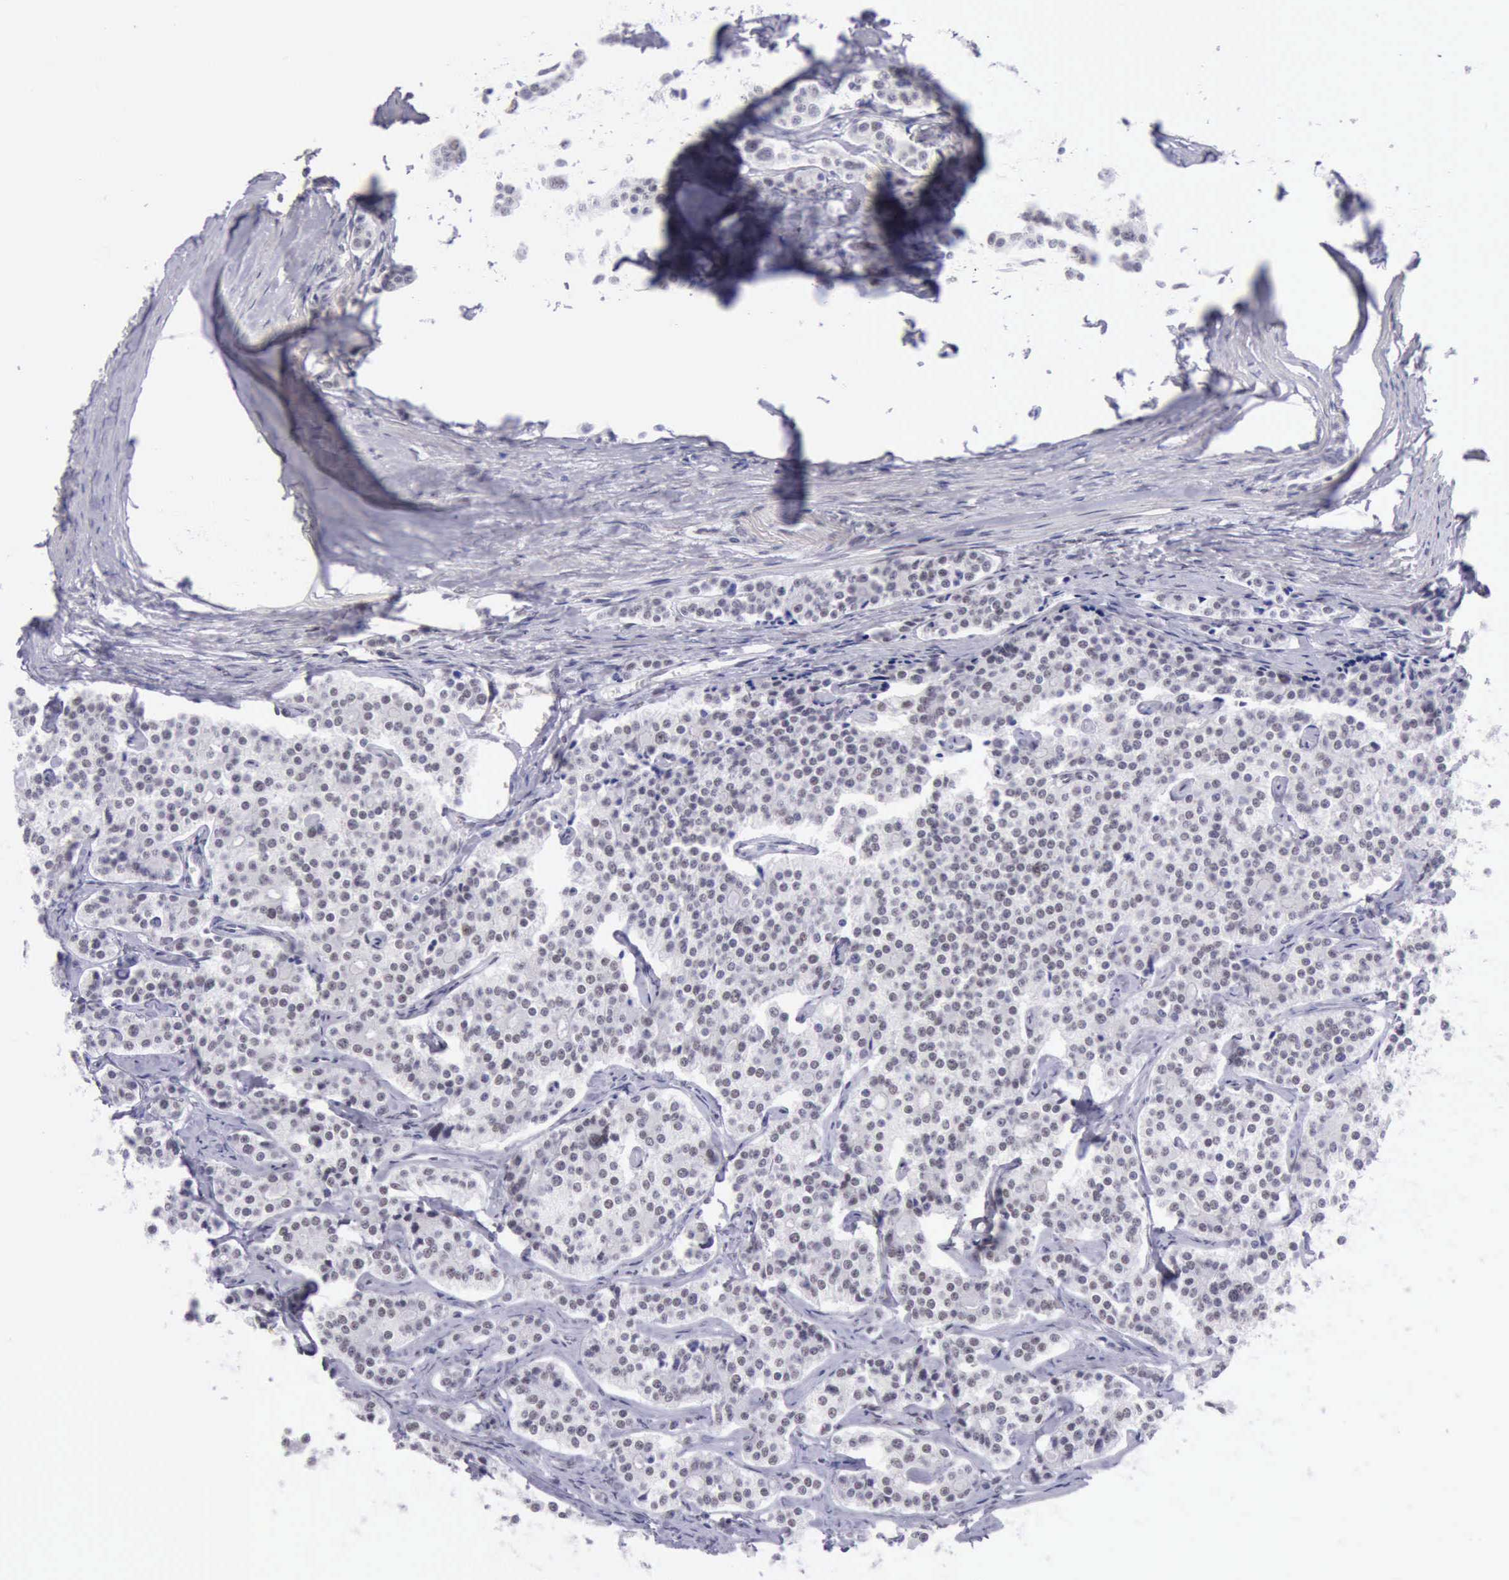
{"staining": {"intensity": "negative", "quantity": "none", "location": "none"}, "tissue": "carcinoid", "cell_type": "Tumor cells", "image_type": "cancer", "snomed": [{"axis": "morphology", "description": "Carcinoid, malignant, NOS"}, {"axis": "topography", "description": "Small intestine"}], "caption": "Immunohistochemical staining of malignant carcinoid exhibits no significant positivity in tumor cells. Nuclei are stained in blue.", "gene": "EP300", "patient": {"sex": "male", "age": 63}}